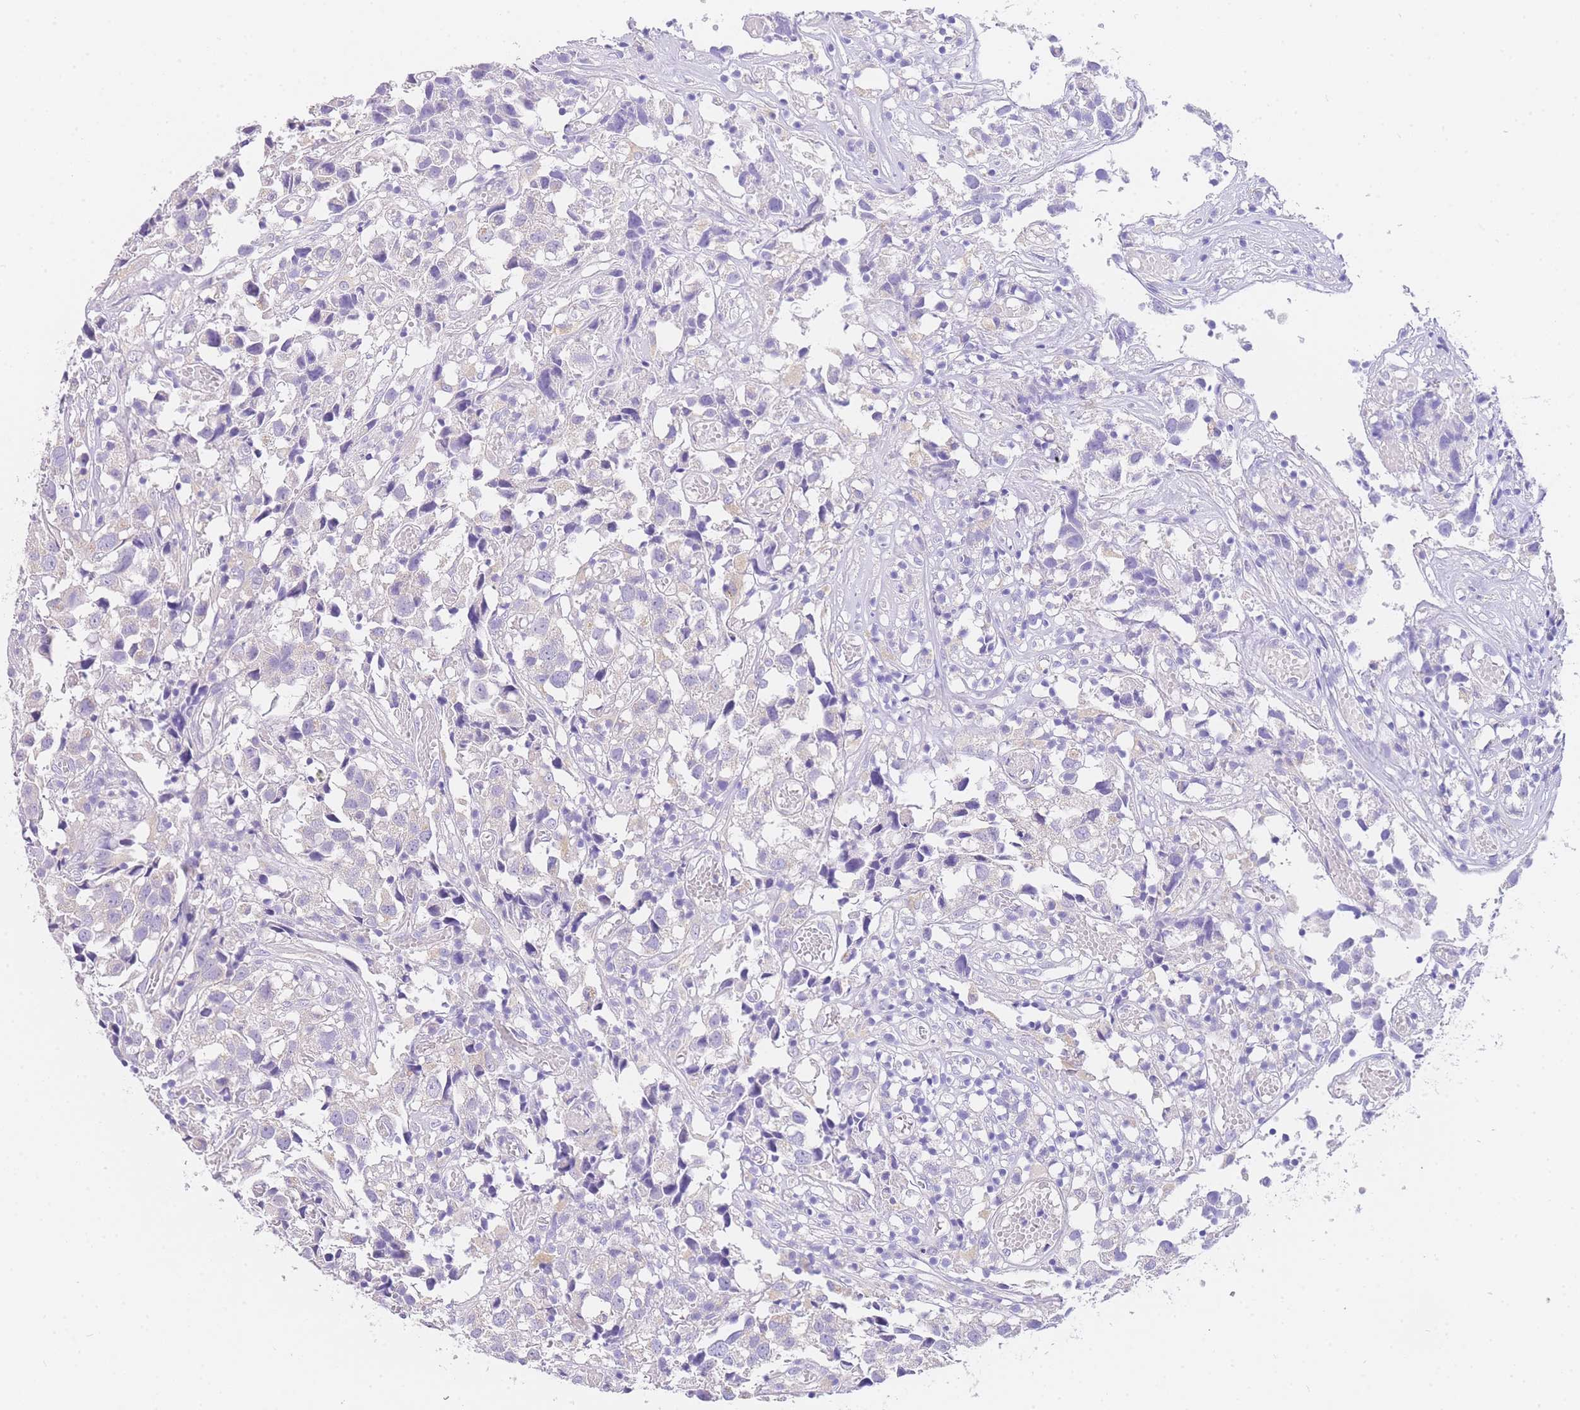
{"staining": {"intensity": "negative", "quantity": "none", "location": "none"}, "tissue": "urothelial cancer", "cell_type": "Tumor cells", "image_type": "cancer", "snomed": [{"axis": "morphology", "description": "Urothelial carcinoma, High grade"}, {"axis": "topography", "description": "Urinary bladder"}], "caption": "The image reveals no staining of tumor cells in urothelial carcinoma (high-grade). (DAB IHC, high magnification).", "gene": "EPN2", "patient": {"sex": "female", "age": 75}}